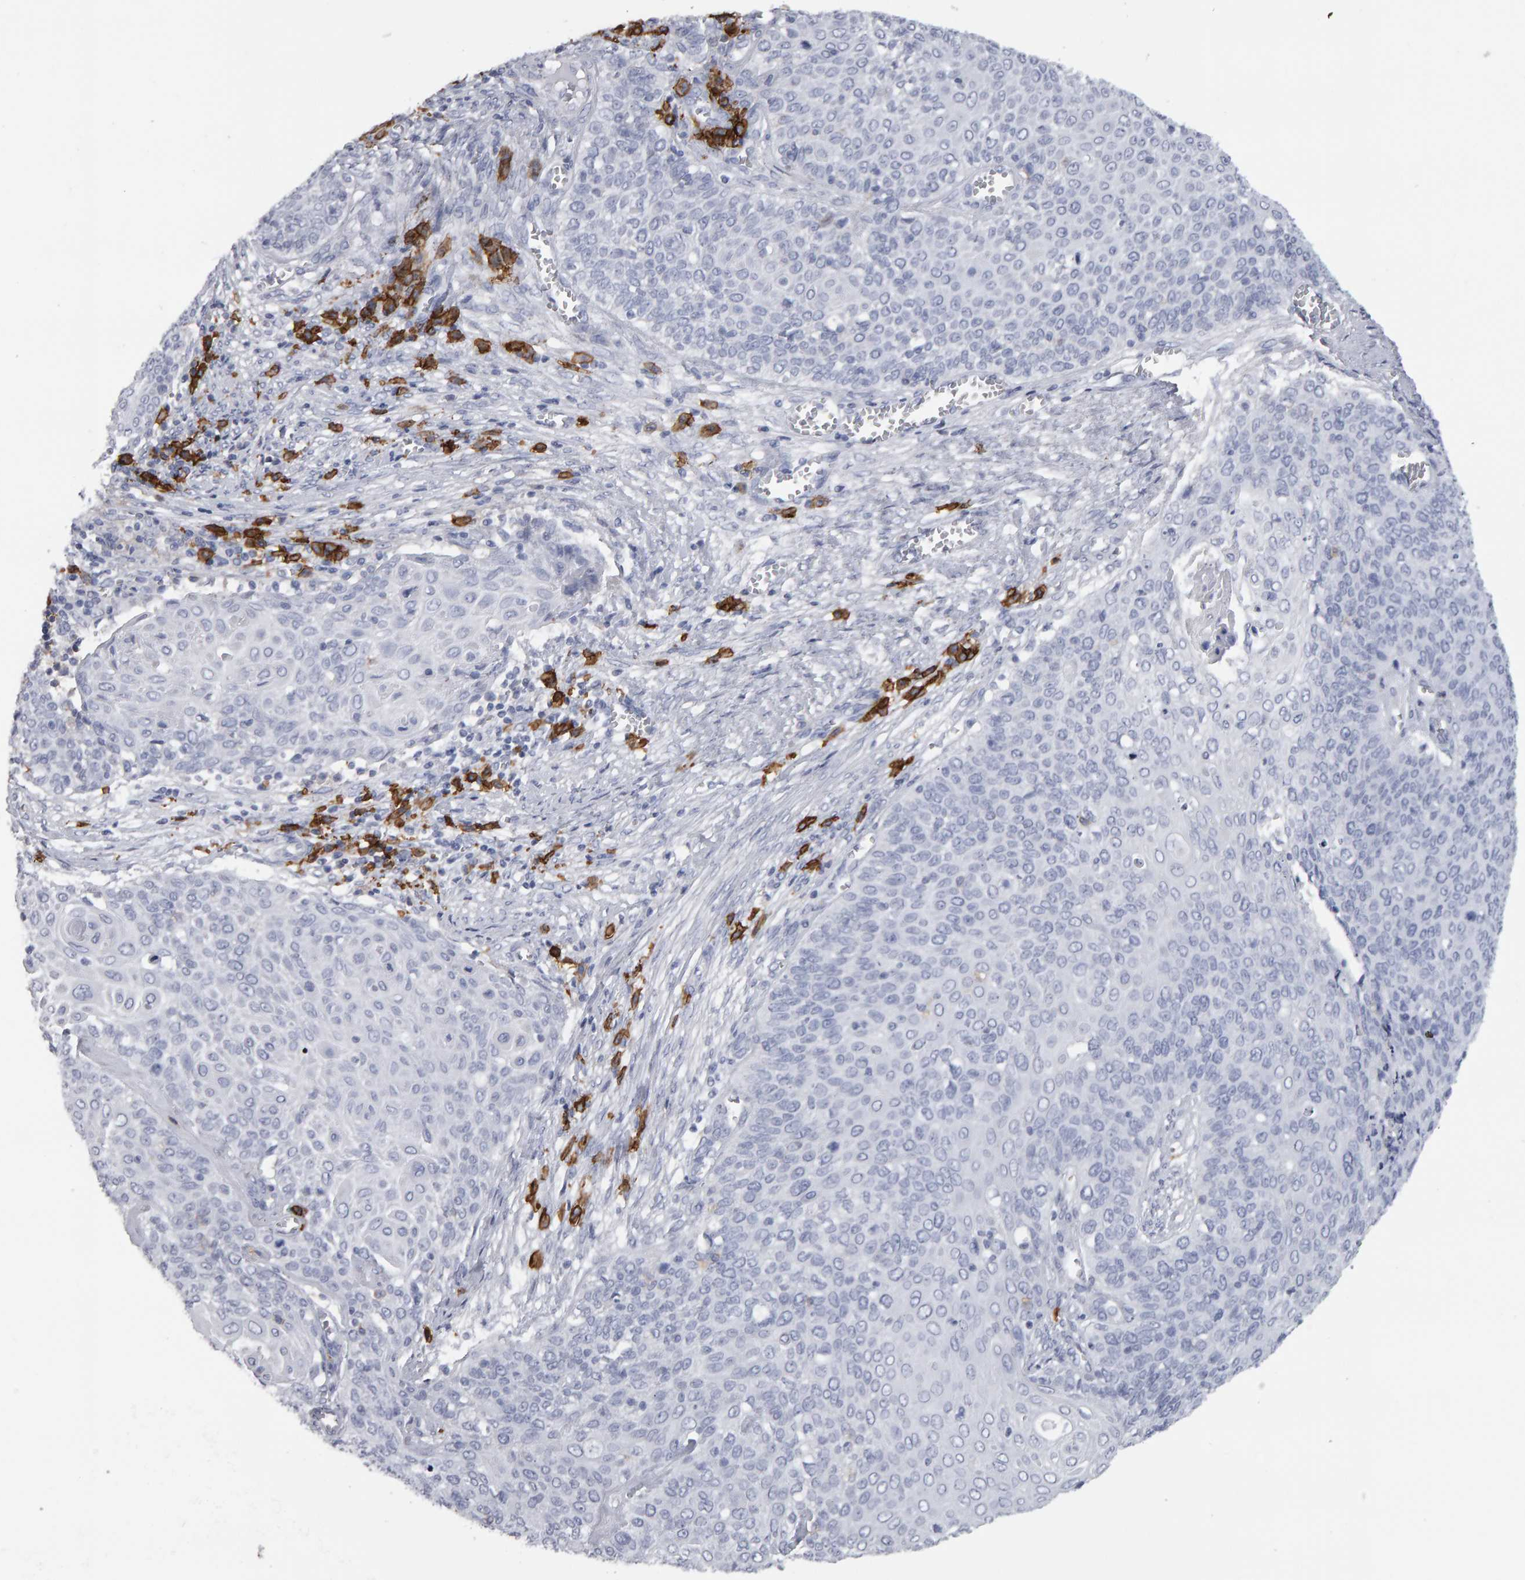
{"staining": {"intensity": "negative", "quantity": "none", "location": "none"}, "tissue": "cervical cancer", "cell_type": "Tumor cells", "image_type": "cancer", "snomed": [{"axis": "morphology", "description": "Squamous cell carcinoma, NOS"}, {"axis": "topography", "description": "Cervix"}], "caption": "Human squamous cell carcinoma (cervical) stained for a protein using immunohistochemistry reveals no expression in tumor cells.", "gene": "CD38", "patient": {"sex": "female", "age": 39}}